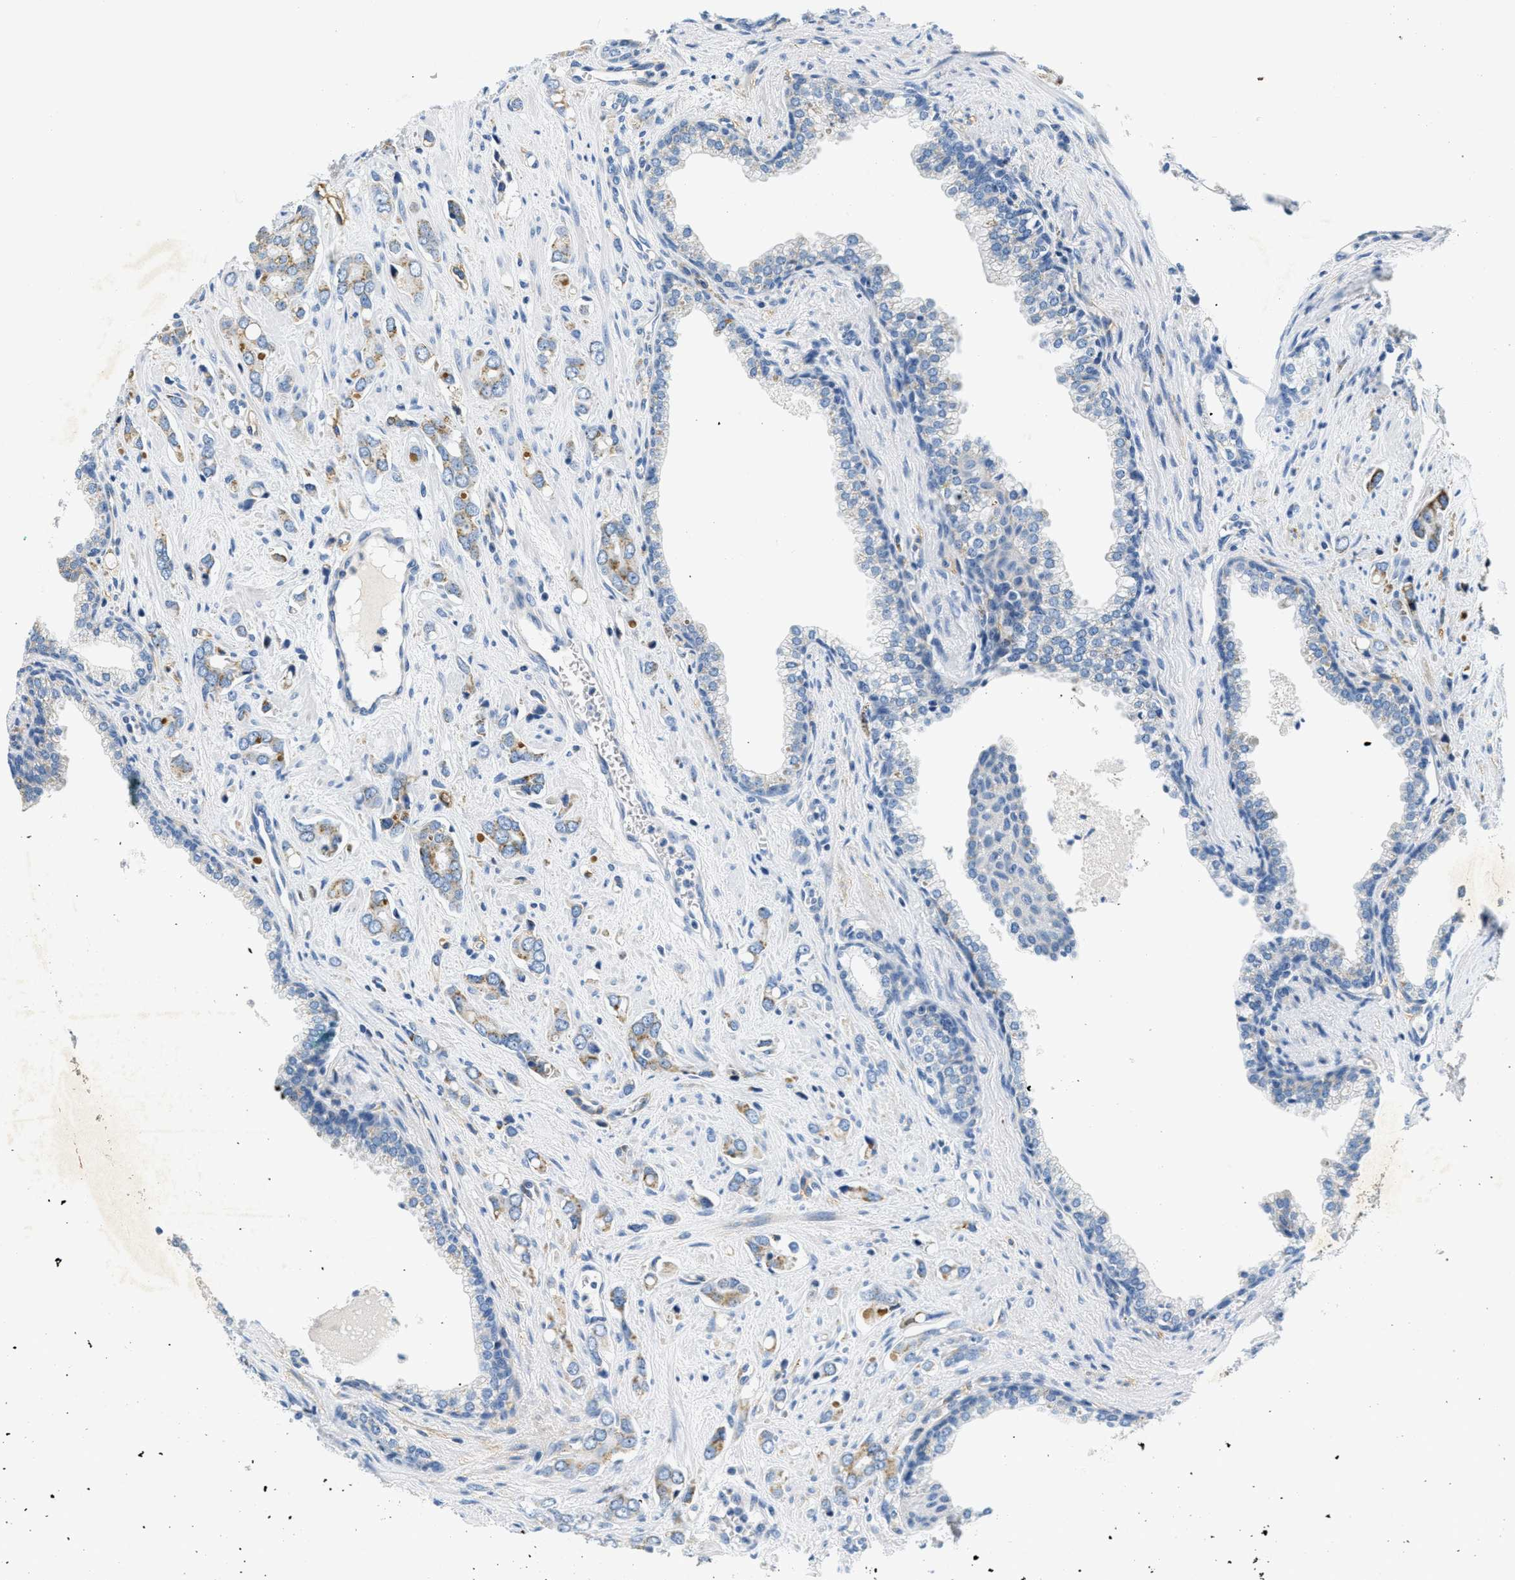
{"staining": {"intensity": "weak", "quantity": "25%-75%", "location": "cytoplasmic/membranous"}, "tissue": "prostate cancer", "cell_type": "Tumor cells", "image_type": "cancer", "snomed": [{"axis": "morphology", "description": "Adenocarcinoma, High grade"}, {"axis": "topography", "description": "Prostate"}], "caption": "Immunohistochemical staining of human prostate cancer (adenocarcinoma (high-grade)) exhibits low levels of weak cytoplasmic/membranous protein positivity in approximately 25%-75% of tumor cells.", "gene": "CA4", "patient": {"sex": "male", "age": 52}}